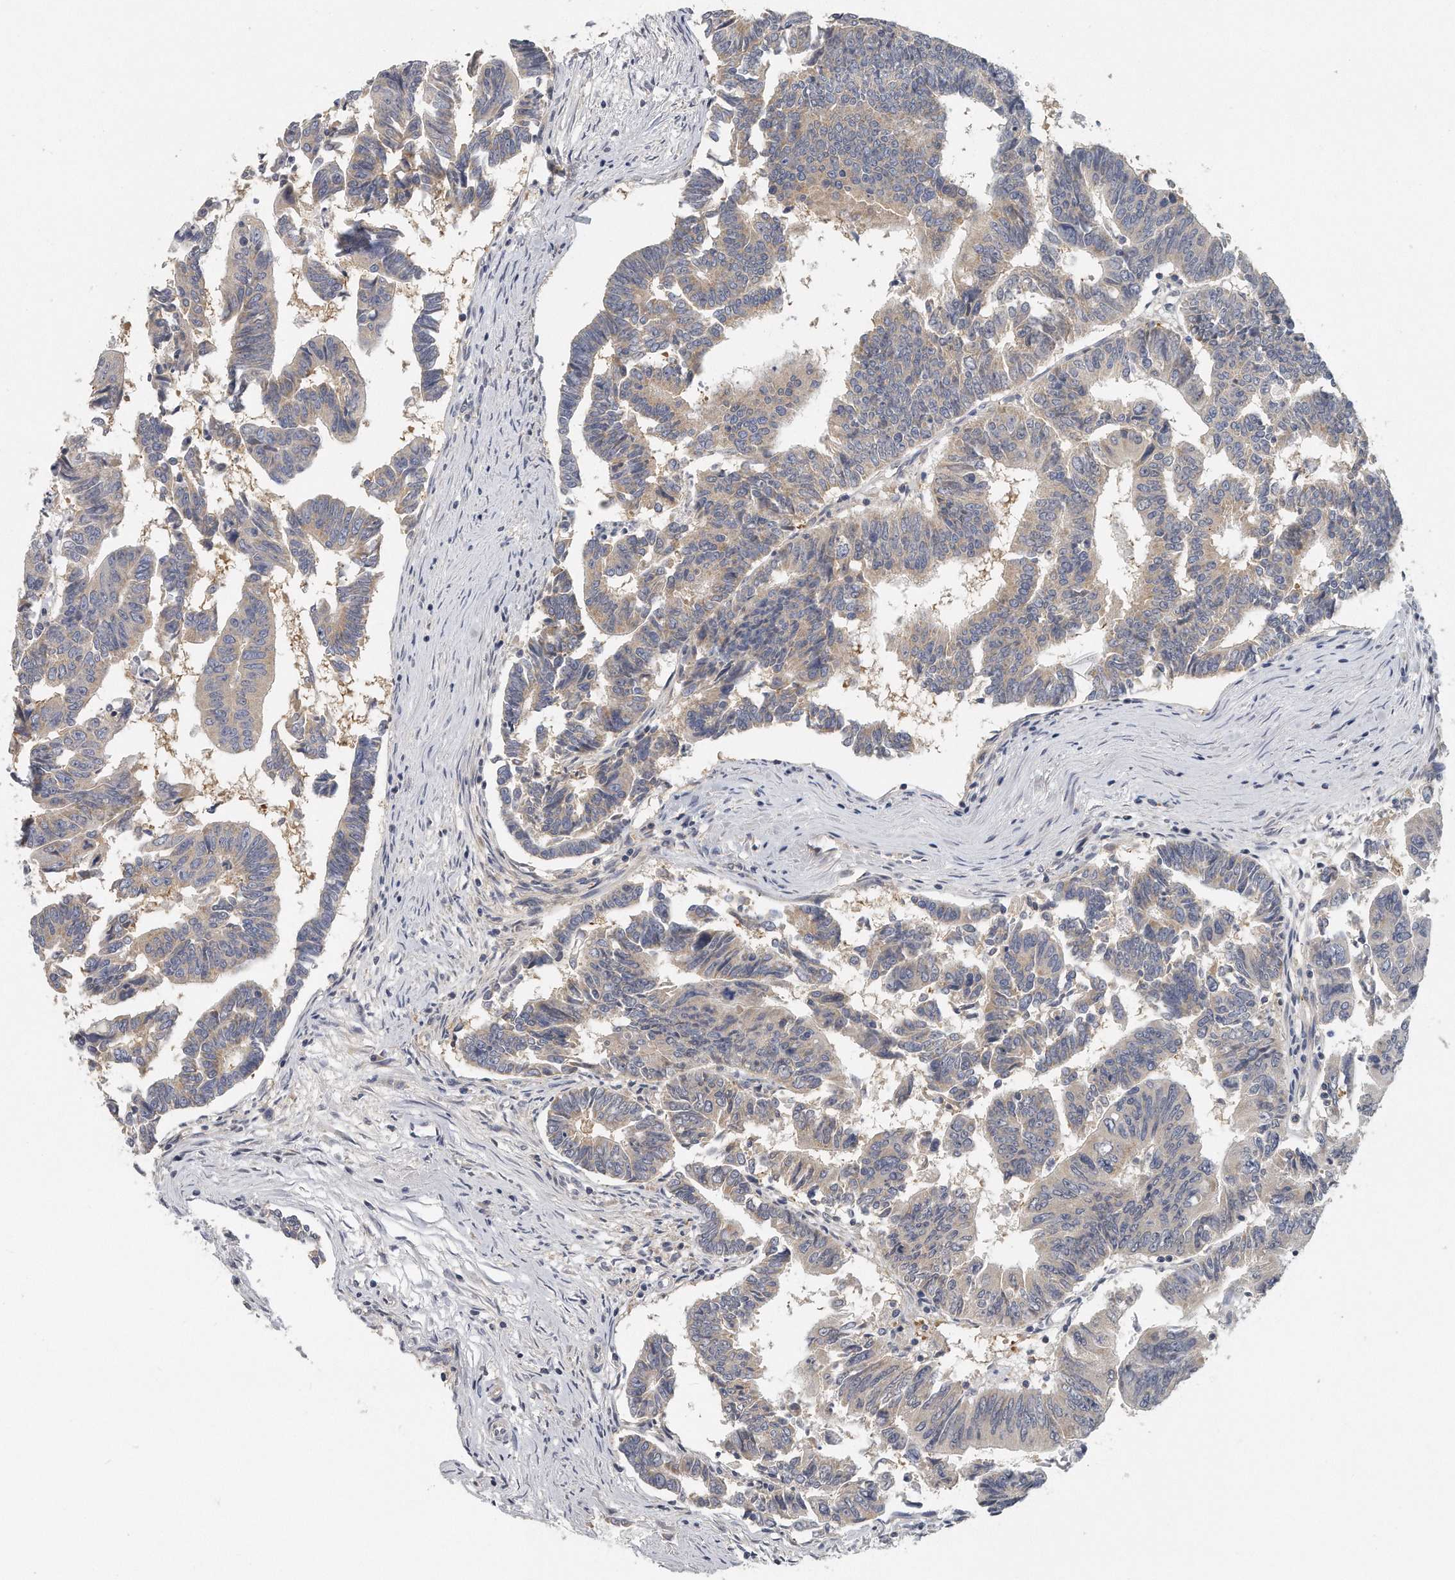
{"staining": {"intensity": "negative", "quantity": "none", "location": "none"}, "tissue": "colorectal cancer", "cell_type": "Tumor cells", "image_type": "cancer", "snomed": [{"axis": "morphology", "description": "Adenocarcinoma, NOS"}, {"axis": "topography", "description": "Rectum"}], "caption": "Immunohistochemistry (IHC) micrograph of colorectal cancer stained for a protein (brown), which displays no staining in tumor cells.", "gene": "EIF3I", "patient": {"sex": "female", "age": 65}}